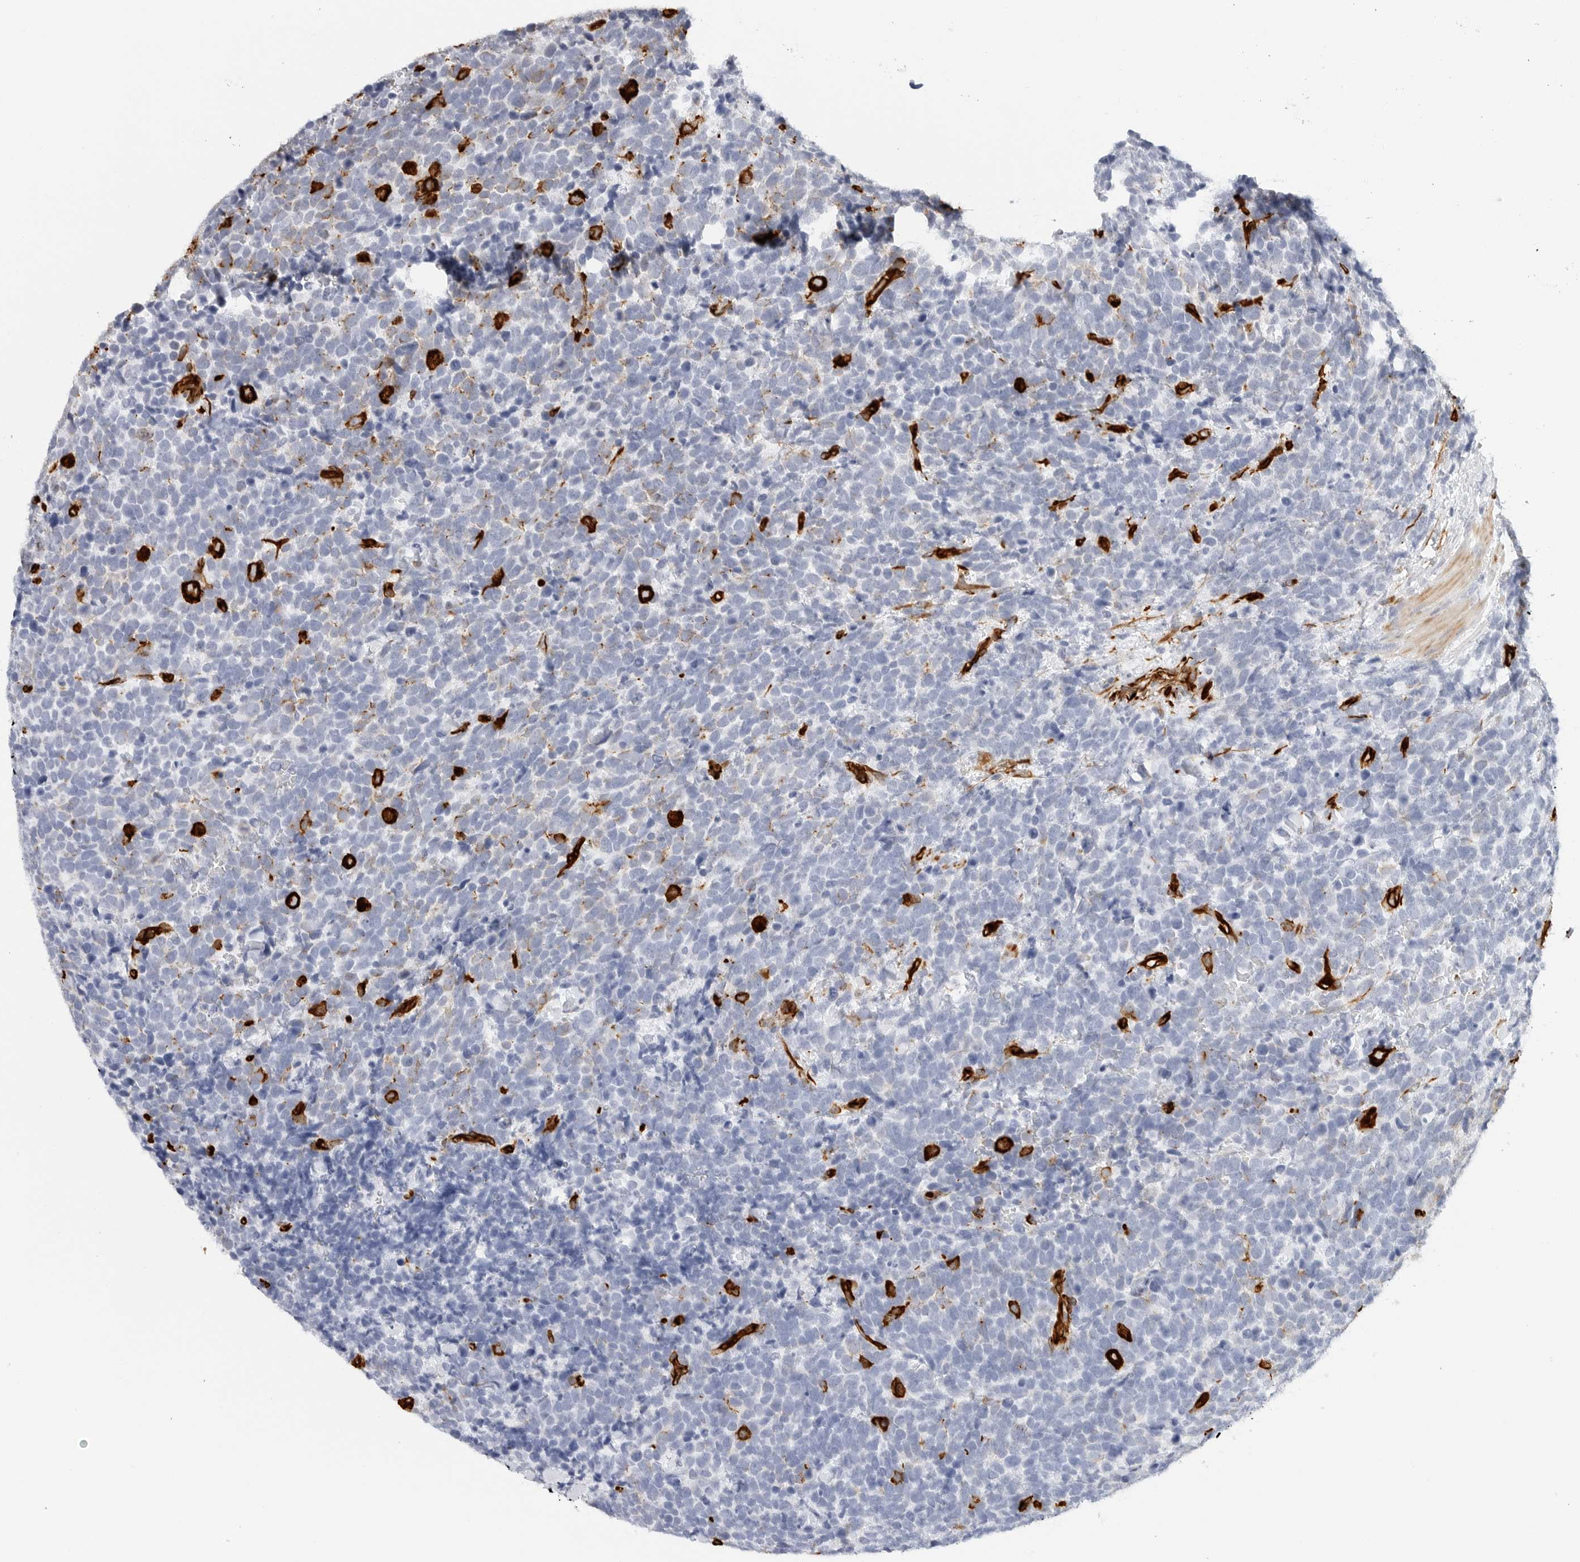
{"staining": {"intensity": "negative", "quantity": "none", "location": "none"}, "tissue": "urothelial cancer", "cell_type": "Tumor cells", "image_type": "cancer", "snomed": [{"axis": "morphology", "description": "Urothelial carcinoma, High grade"}, {"axis": "topography", "description": "Urinary bladder"}], "caption": "Tumor cells show no significant staining in high-grade urothelial carcinoma.", "gene": "NES", "patient": {"sex": "female", "age": 82}}